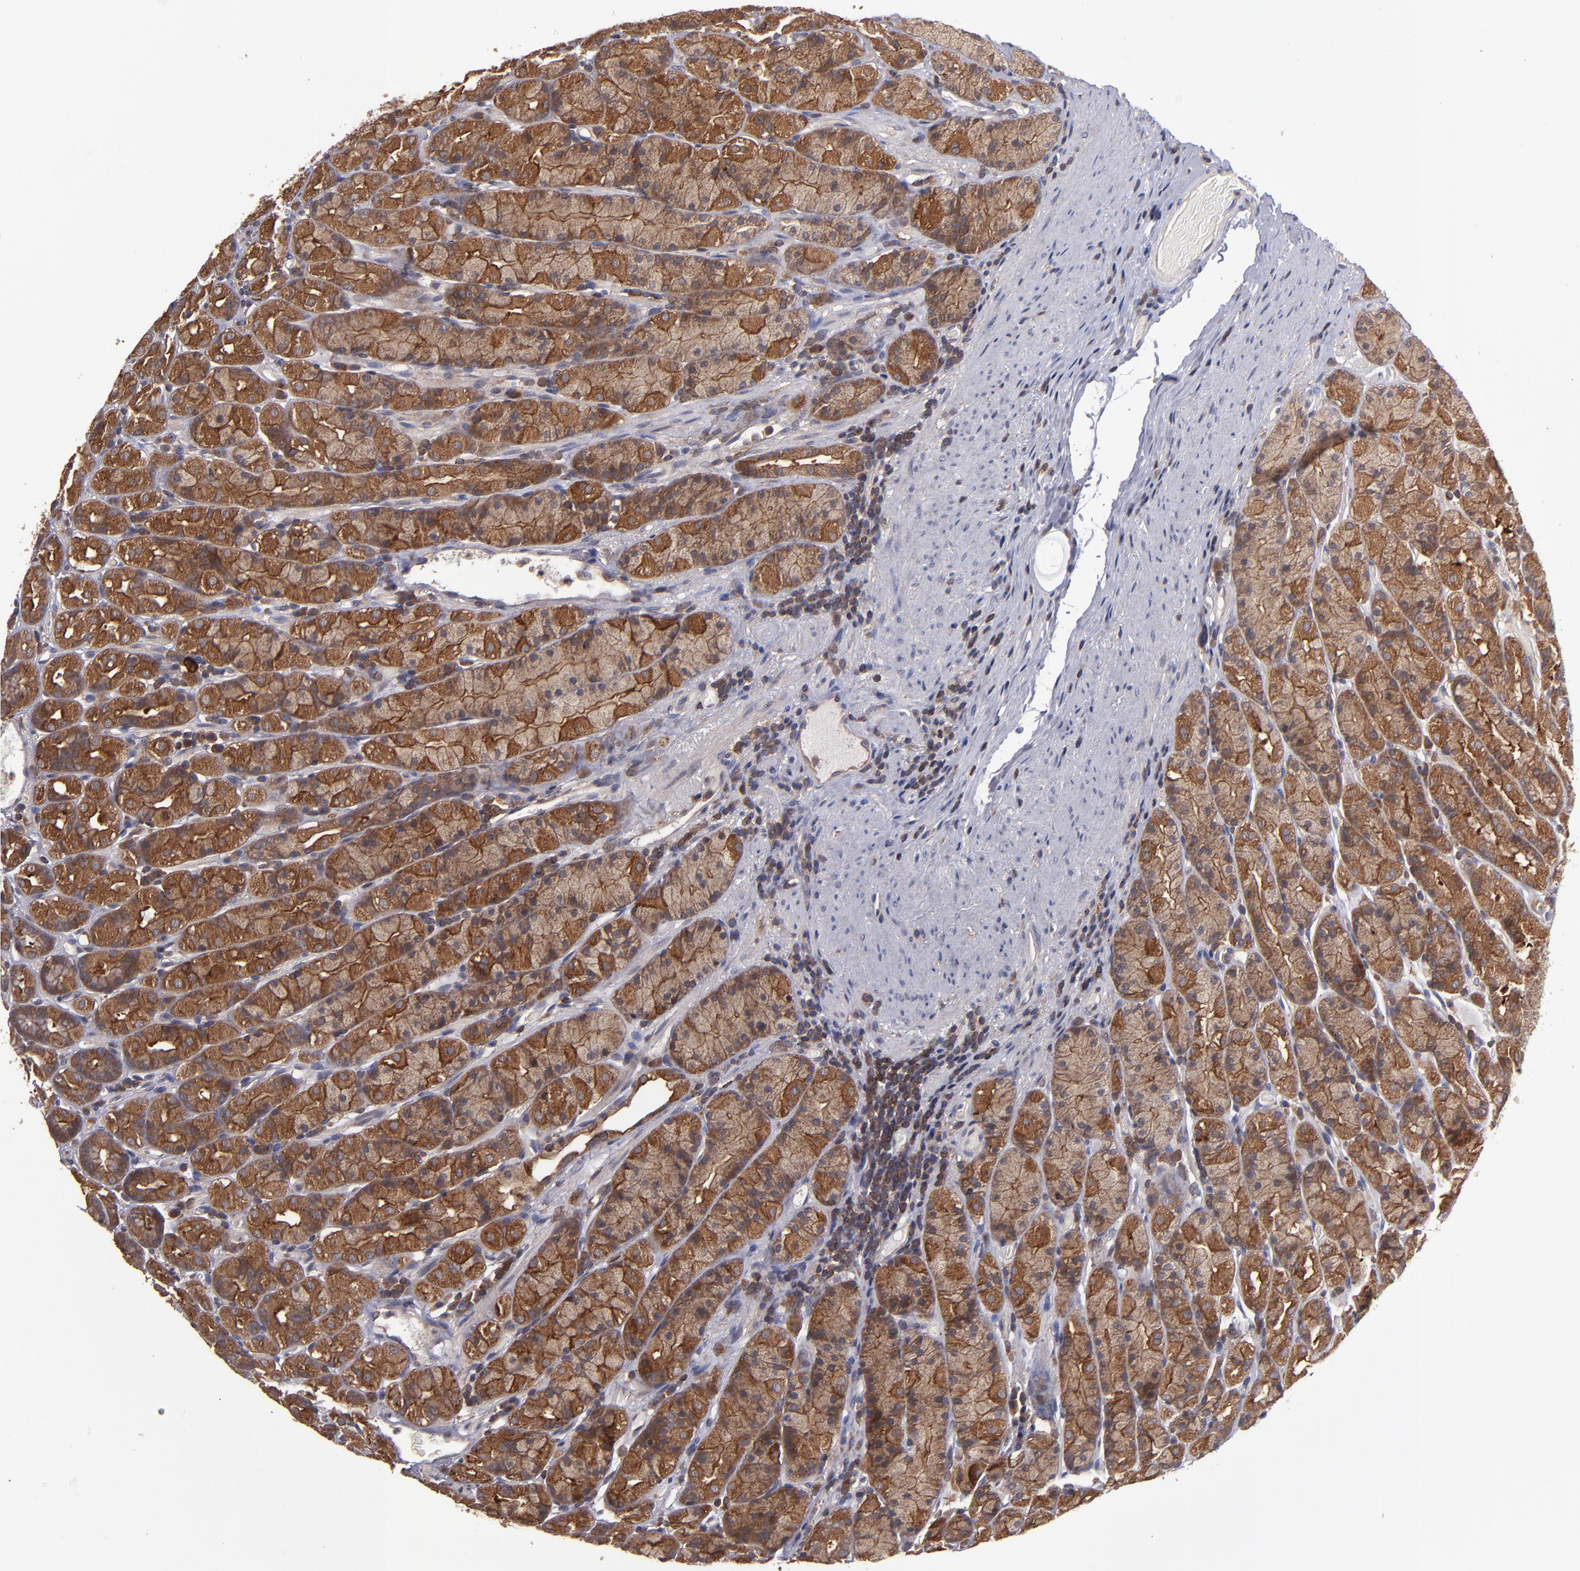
{"staining": {"intensity": "strong", "quantity": ">75%", "location": "cytoplasmic/membranous"}, "tissue": "stomach", "cell_type": "Glandular cells", "image_type": "normal", "snomed": [{"axis": "morphology", "description": "Normal tissue, NOS"}, {"axis": "topography", "description": "Stomach, upper"}], "caption": "Immunohistochemistry (DAB (3,3'-diaminobenzidine)) staining of unremarkable stomach demonstrates strong cytoplasmic/membranous protein expression in approximately >75% of glandular cells.", "gene": "NF2", "patient": {"sex": "male", "age": 68}}